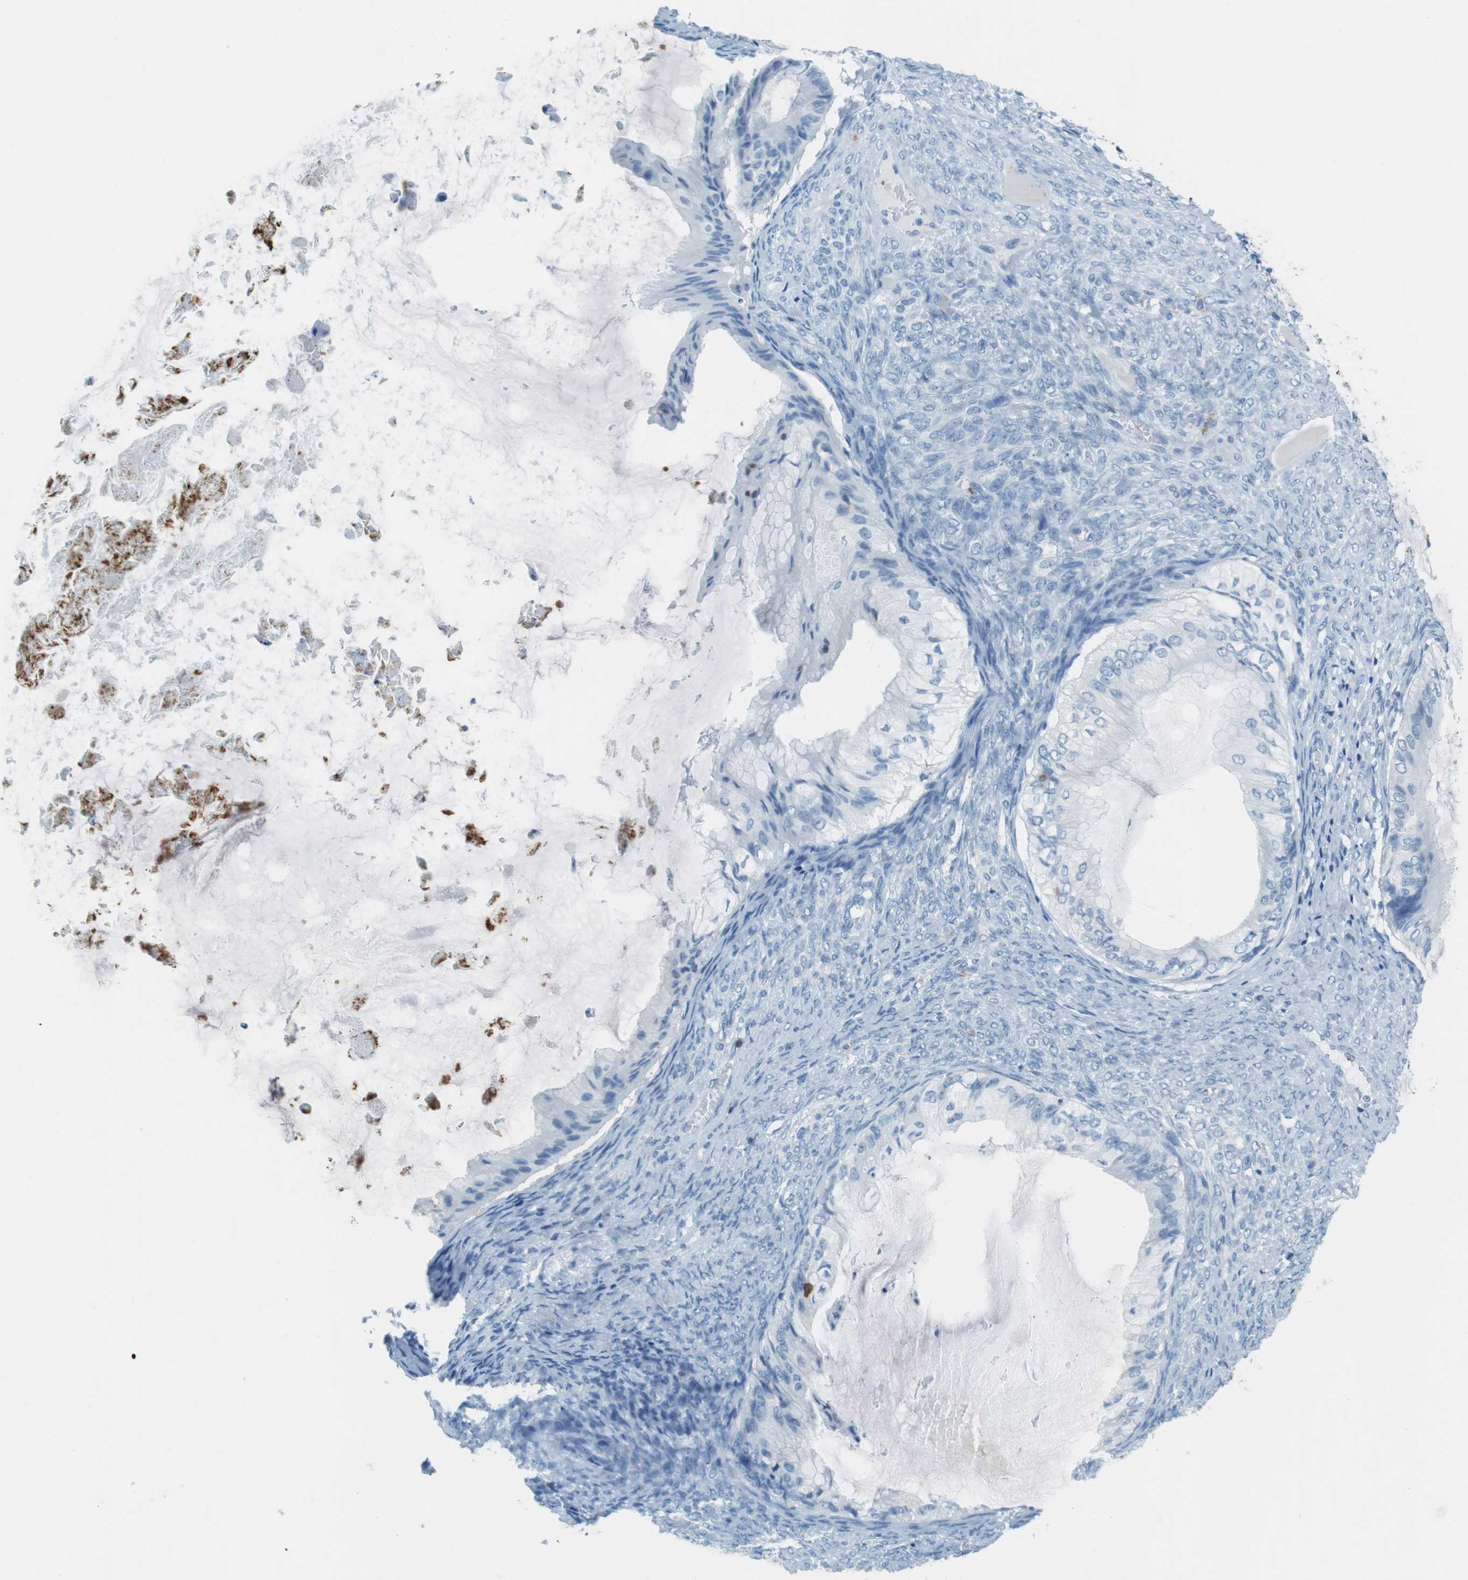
{"staining": {"intensity": "negative", "quantity": "none", "location": "none"}, "tissue": "ovarian cancer", "cell_type": "Tumor cells", "image_type": "cancer", "snomed": [{"axis": "morphology", "description": "Cystadenocarcinoma, mucinous, NOS"}, {"axis": "topography", "description": "Ovary"}], "caption": "Ovarian cancer (mucinous cystadenocarcinoma) was stained to show a protein in brown. There is no significant staining in tumor cells.", "gene": "LAT", "patient": {"sex": "female", "age": 61}}